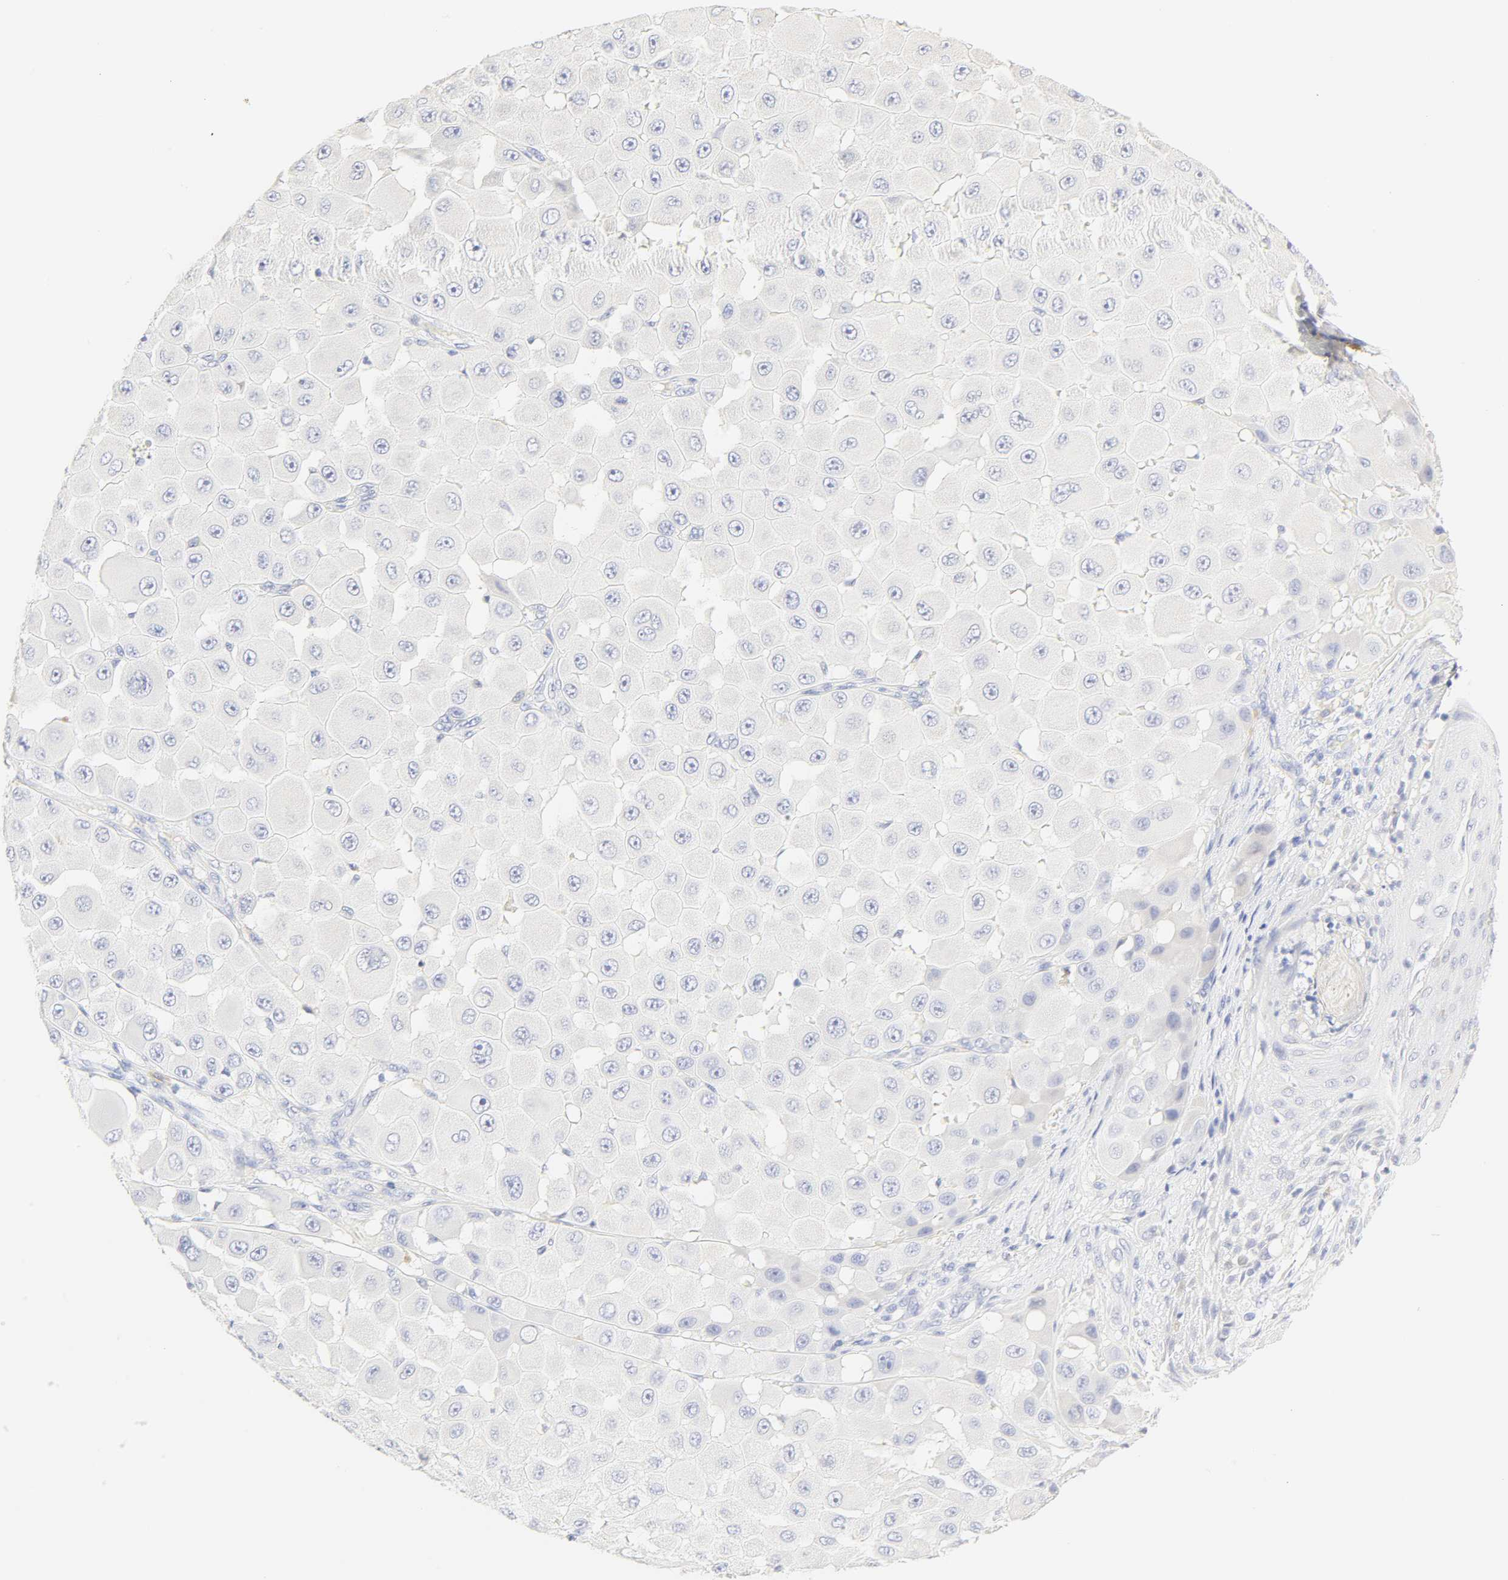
{"staining": {"intensity": "negative", "quantity": "none", "location": "none"}, "tissue": "melanoma", "cell_type": "Tumor cells", "image_type": "cancer", "snomed": [{"axis": "morphology", "description": "Malignant melanoma, NOS"}, {"axis": "topography", "description": "Skin"}], "caption": "Immunohistochemistry (IHC) micrograph of neoplastic tissue: human malignant melanoma stained with DAB (3,3'-diaminobenzidine) shows no significant protein staining in tumor cells. Nuclei are stained in blue.", "gene": "SLCO1B3", "patient": {"sex": "female", "age": 81}}